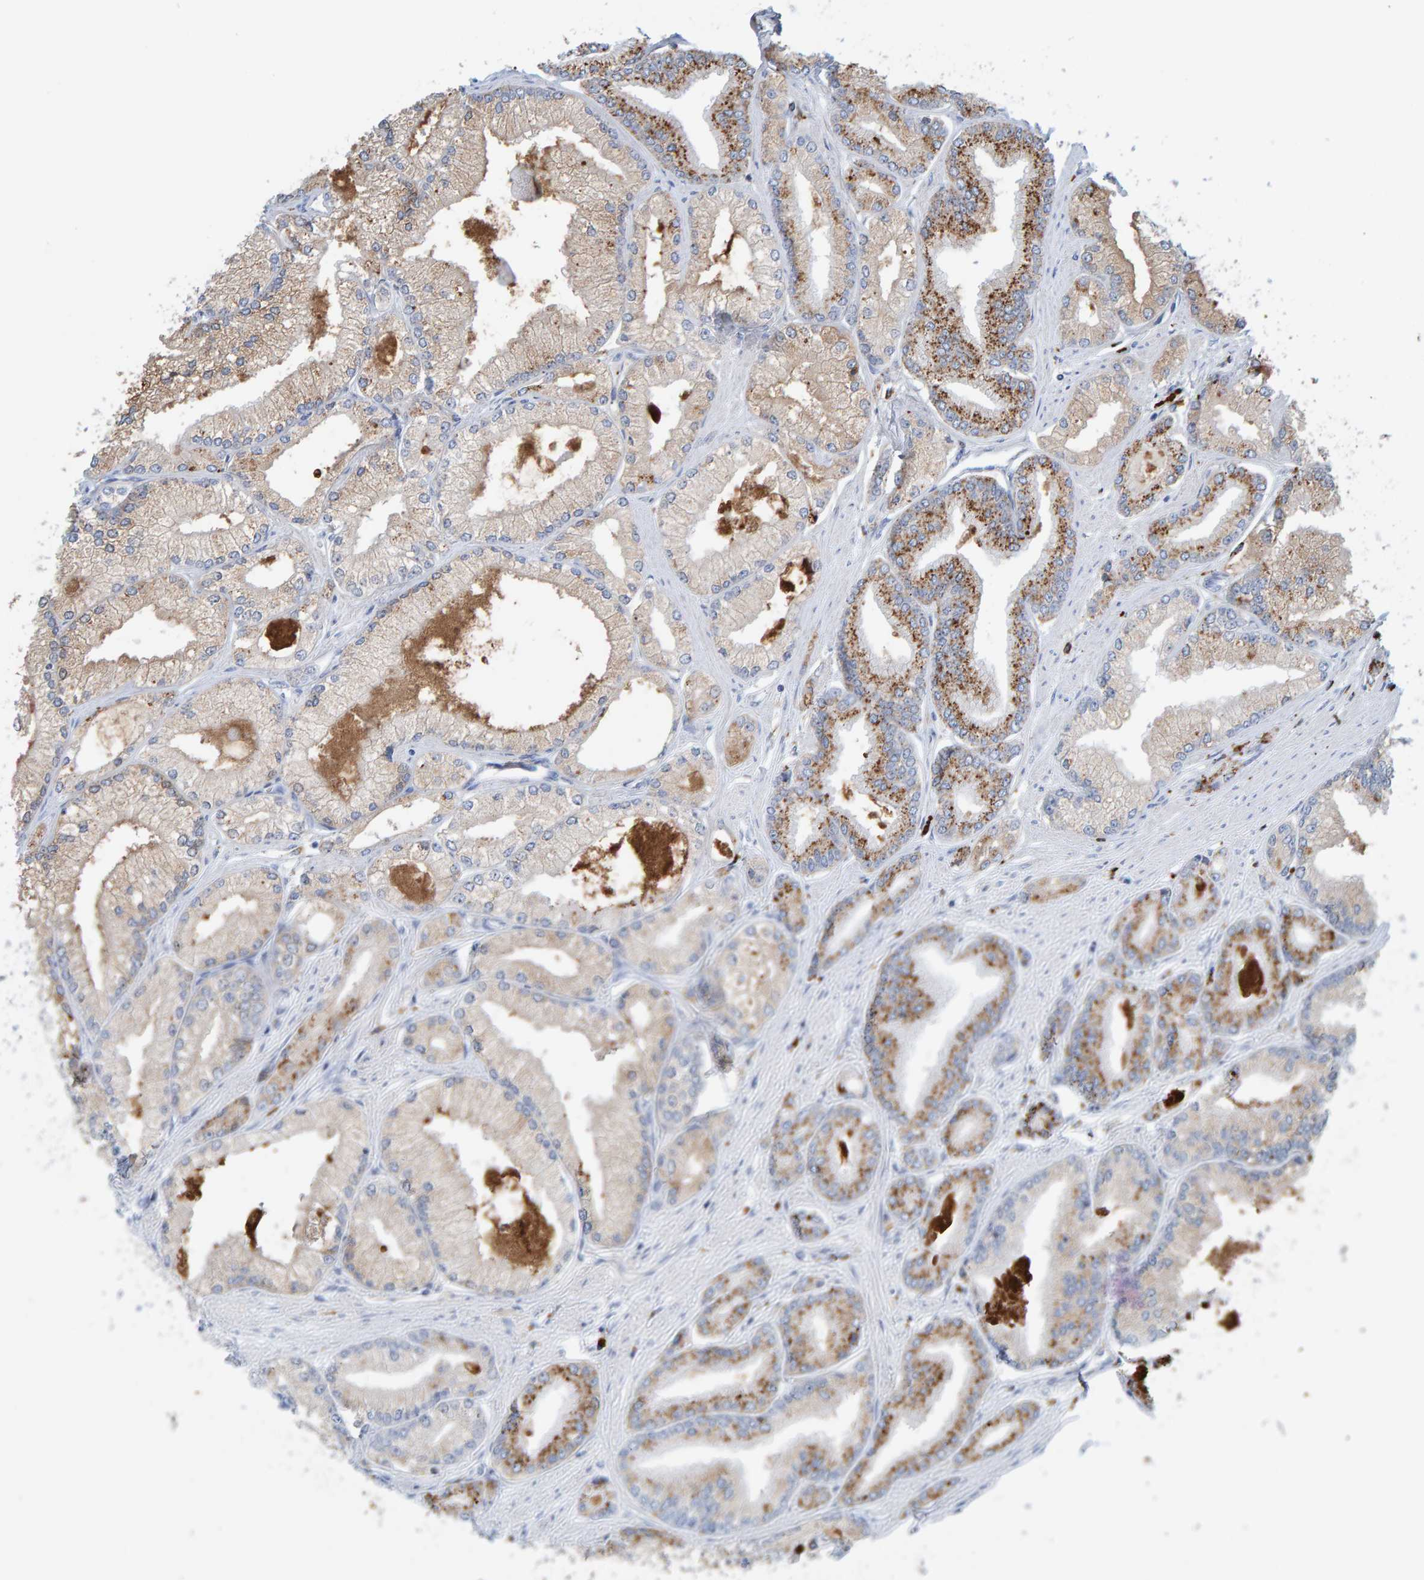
{"staining": {"intensity": "moderate", "quantity": ">75%", "location": "cytoplasmic/membranous"}, "tissue": "prostate cancer", "cell_type": "Tumor cells", "image_type": "cancer", "snomed": [{"axis": "morphology", "description": "Adenocarcinoma, Low grade"}, {"axis": "topography", "description": "Prostate"}], "caption": "Prostate cancer stained for a protein demonstrates moderate cytoplasmic/membranous positivity in tumor cells.", "gene": "BIN3", "patient": {"sex": "male", "age": 52}}